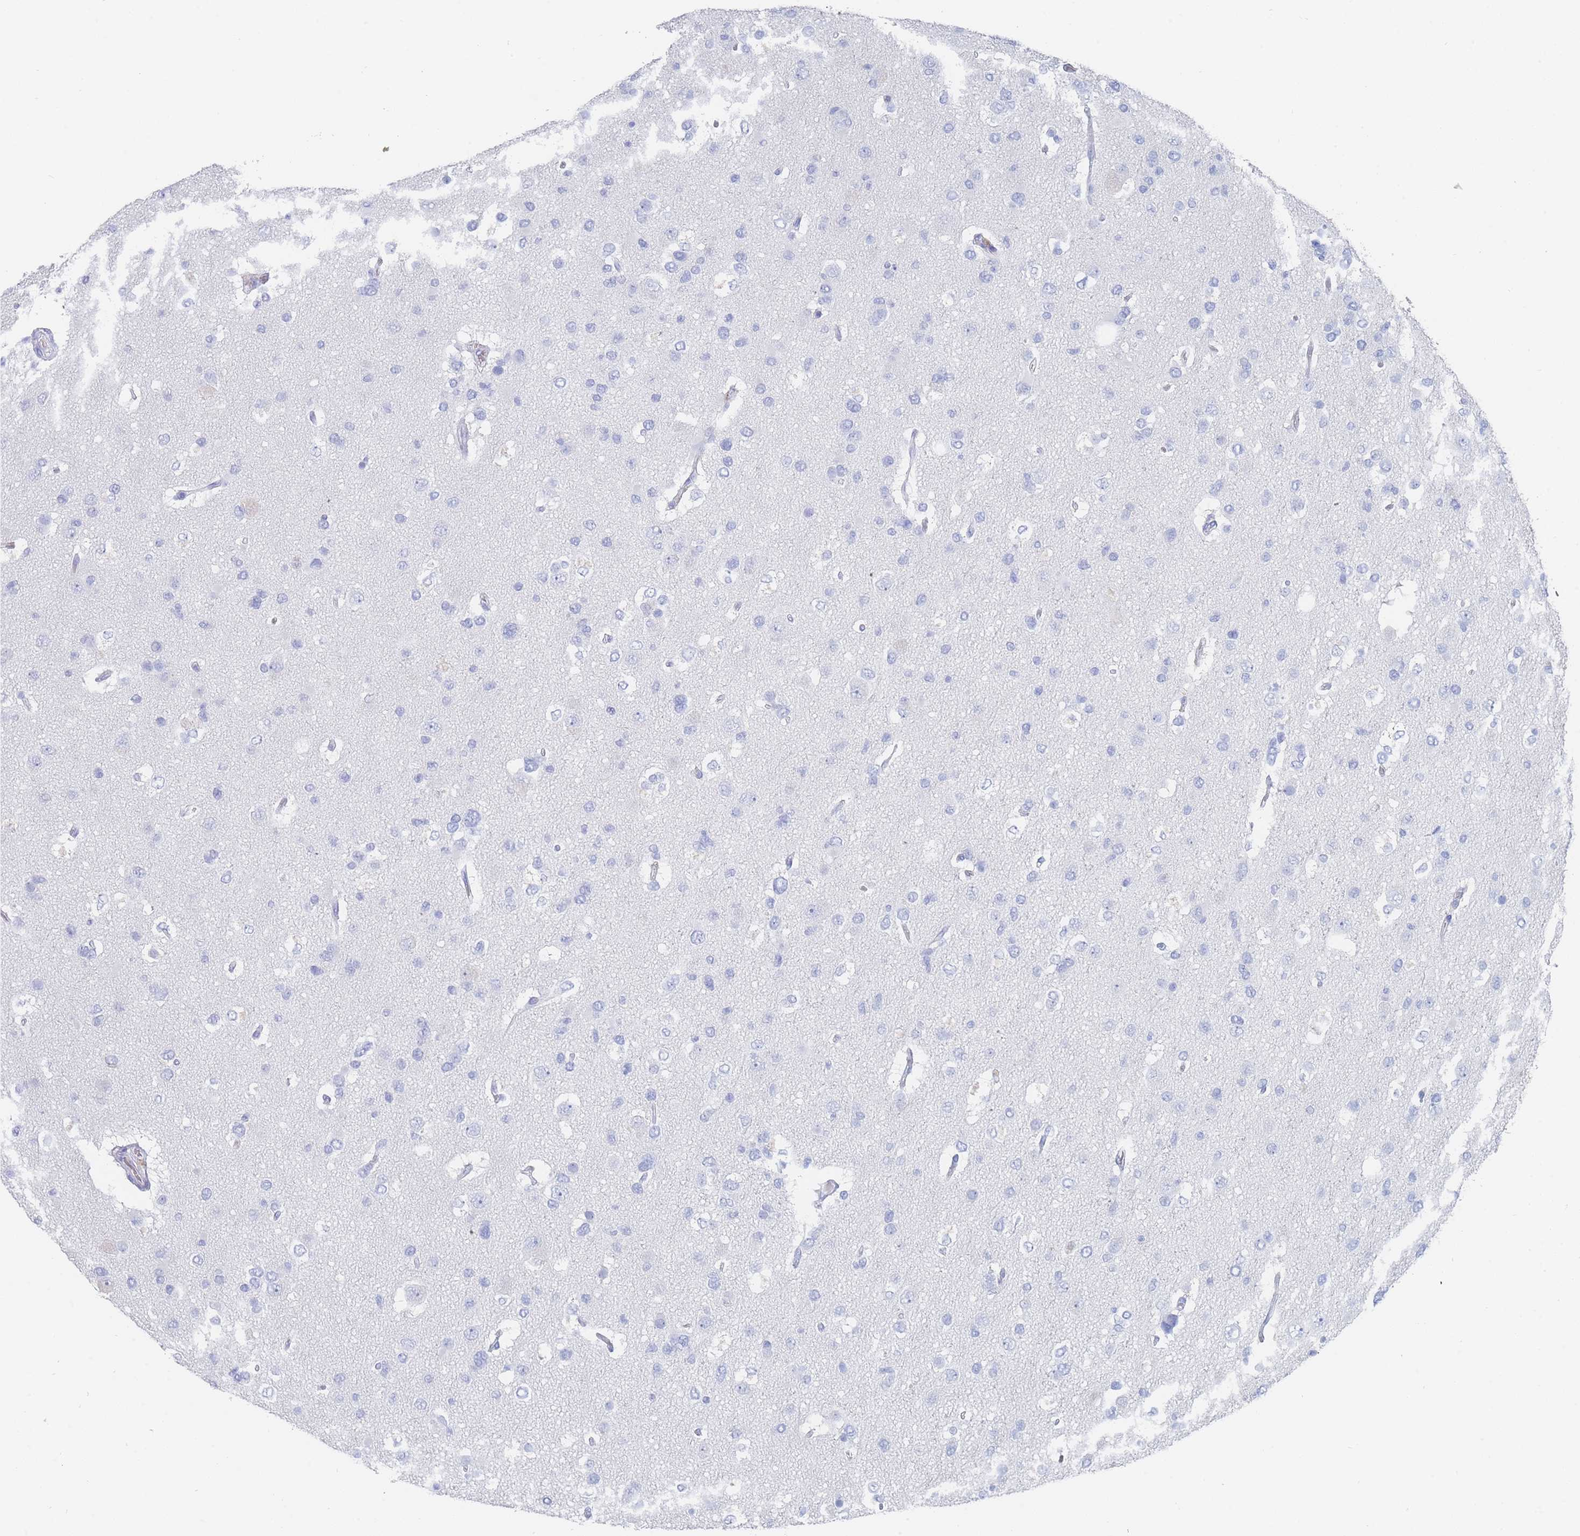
{"staining": {"intensity": "negative", "quantity": "none", "location": "none"}, "tissue": "glioma", "cell_type": "Tumor cells", "image_type": "cancer", "snomed": [{"axis": "morphology", "description": "Glioma, malignant, High grade"}, {"axis": "topography", "description": "Brain"}], "caption": "Immunohistochemistry (IHC) micrograph of neoplastic tissue: glioma stained with DAB (3,3'-diaminobenzidine) shows no significant protein staining in tumor cells.", "gene": "SLC25A35", "patient": {"sex": "male", "age": 53}}